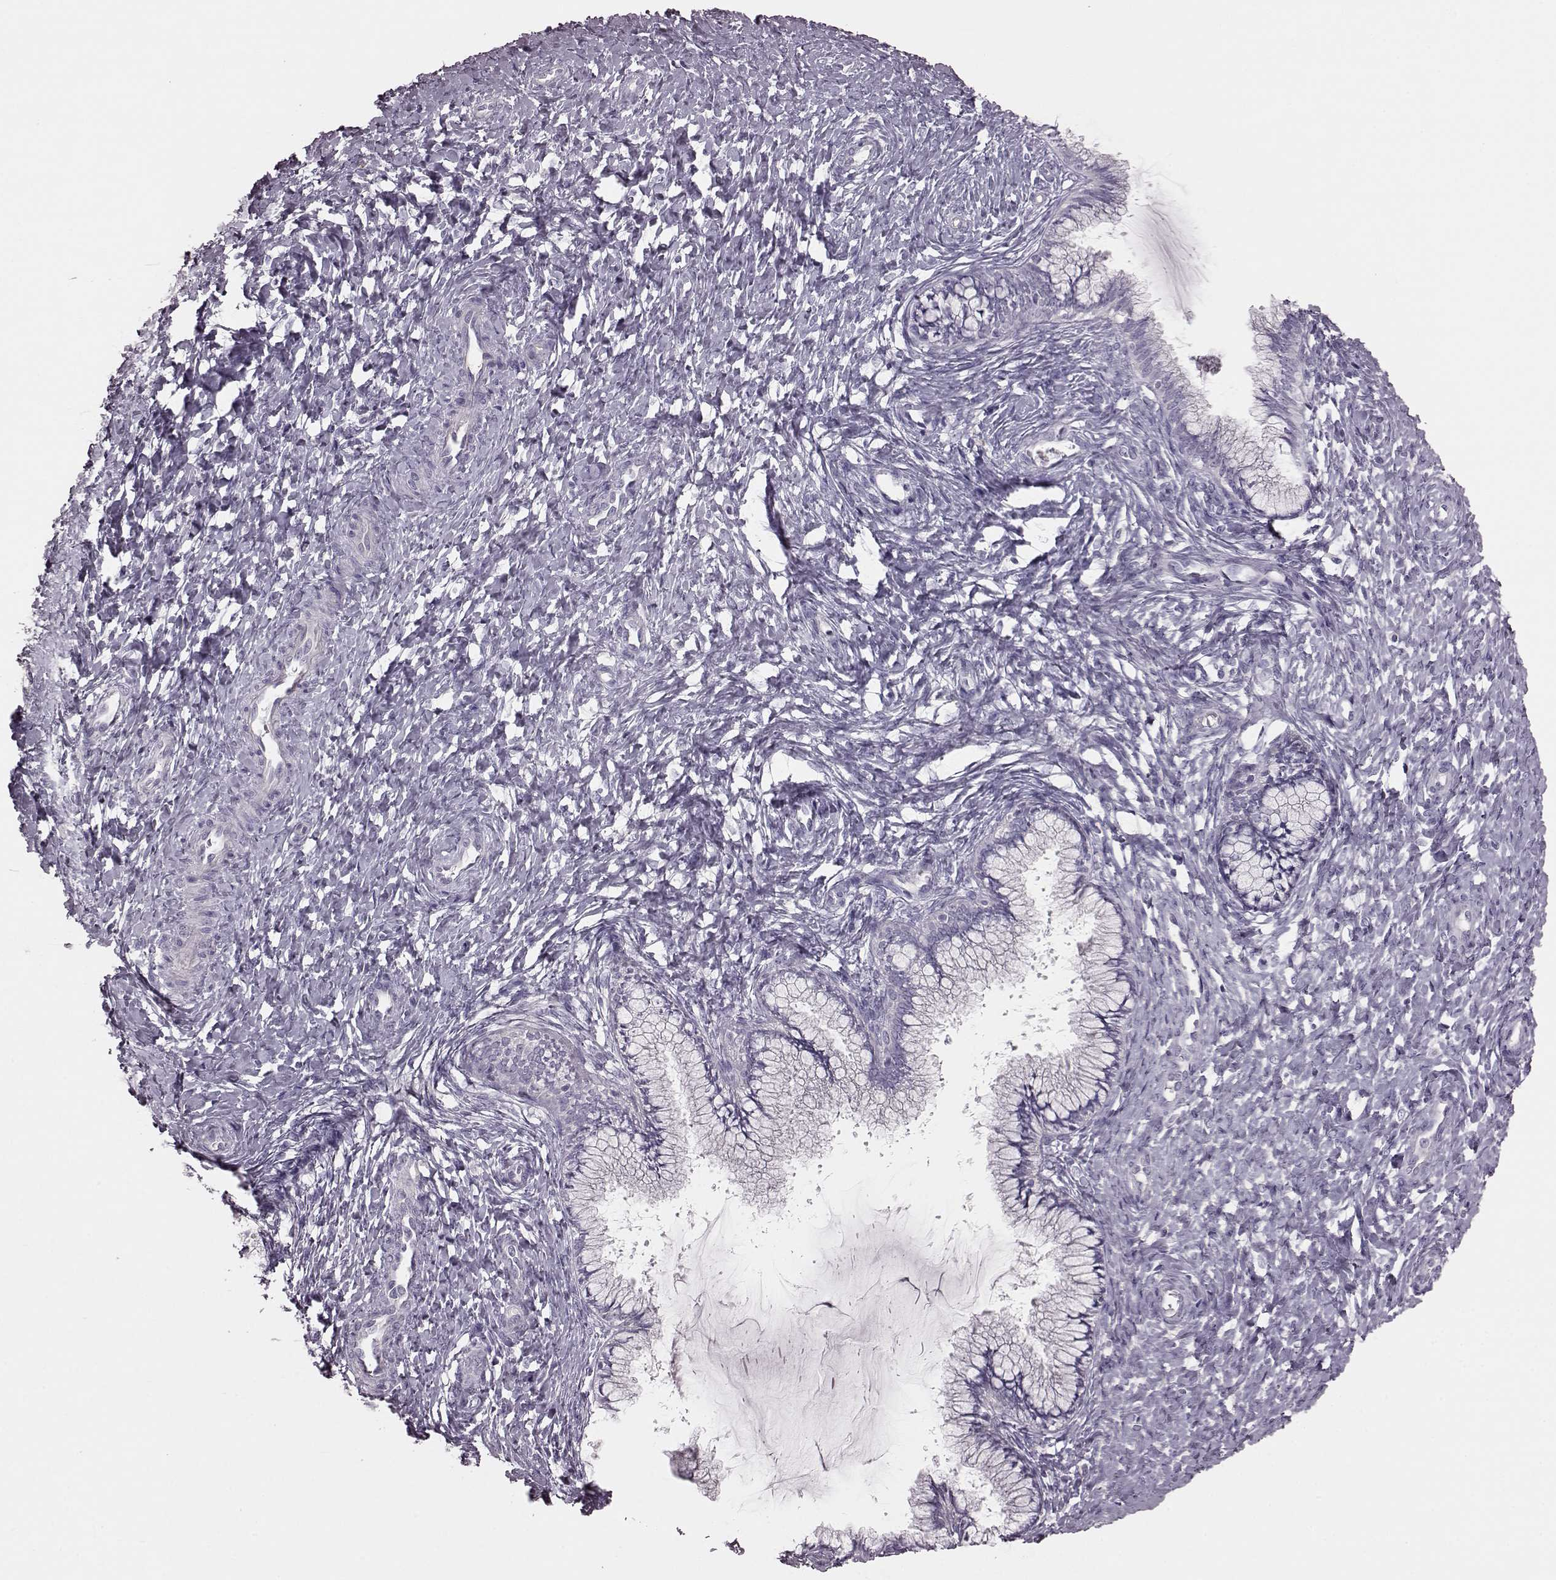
{"staining": {"intensity": "negative", "quantity": "none", "location": "none"}, "tissue": "cervix", "cell_type": "Glandular cells", "image_type": "normal", "snomed": [{"axis": "morphology", "description": "Normal tissue, NOS"}, {"axis": "topography", "description": "Cervix"}], "caption": "This is a image of immunohistochemistry (IHC) staining of unremarkable cervix, which shows no expression in glandular cells.", "gene": "SNTG1", "patient": {"sex": "female", "age": 37}}